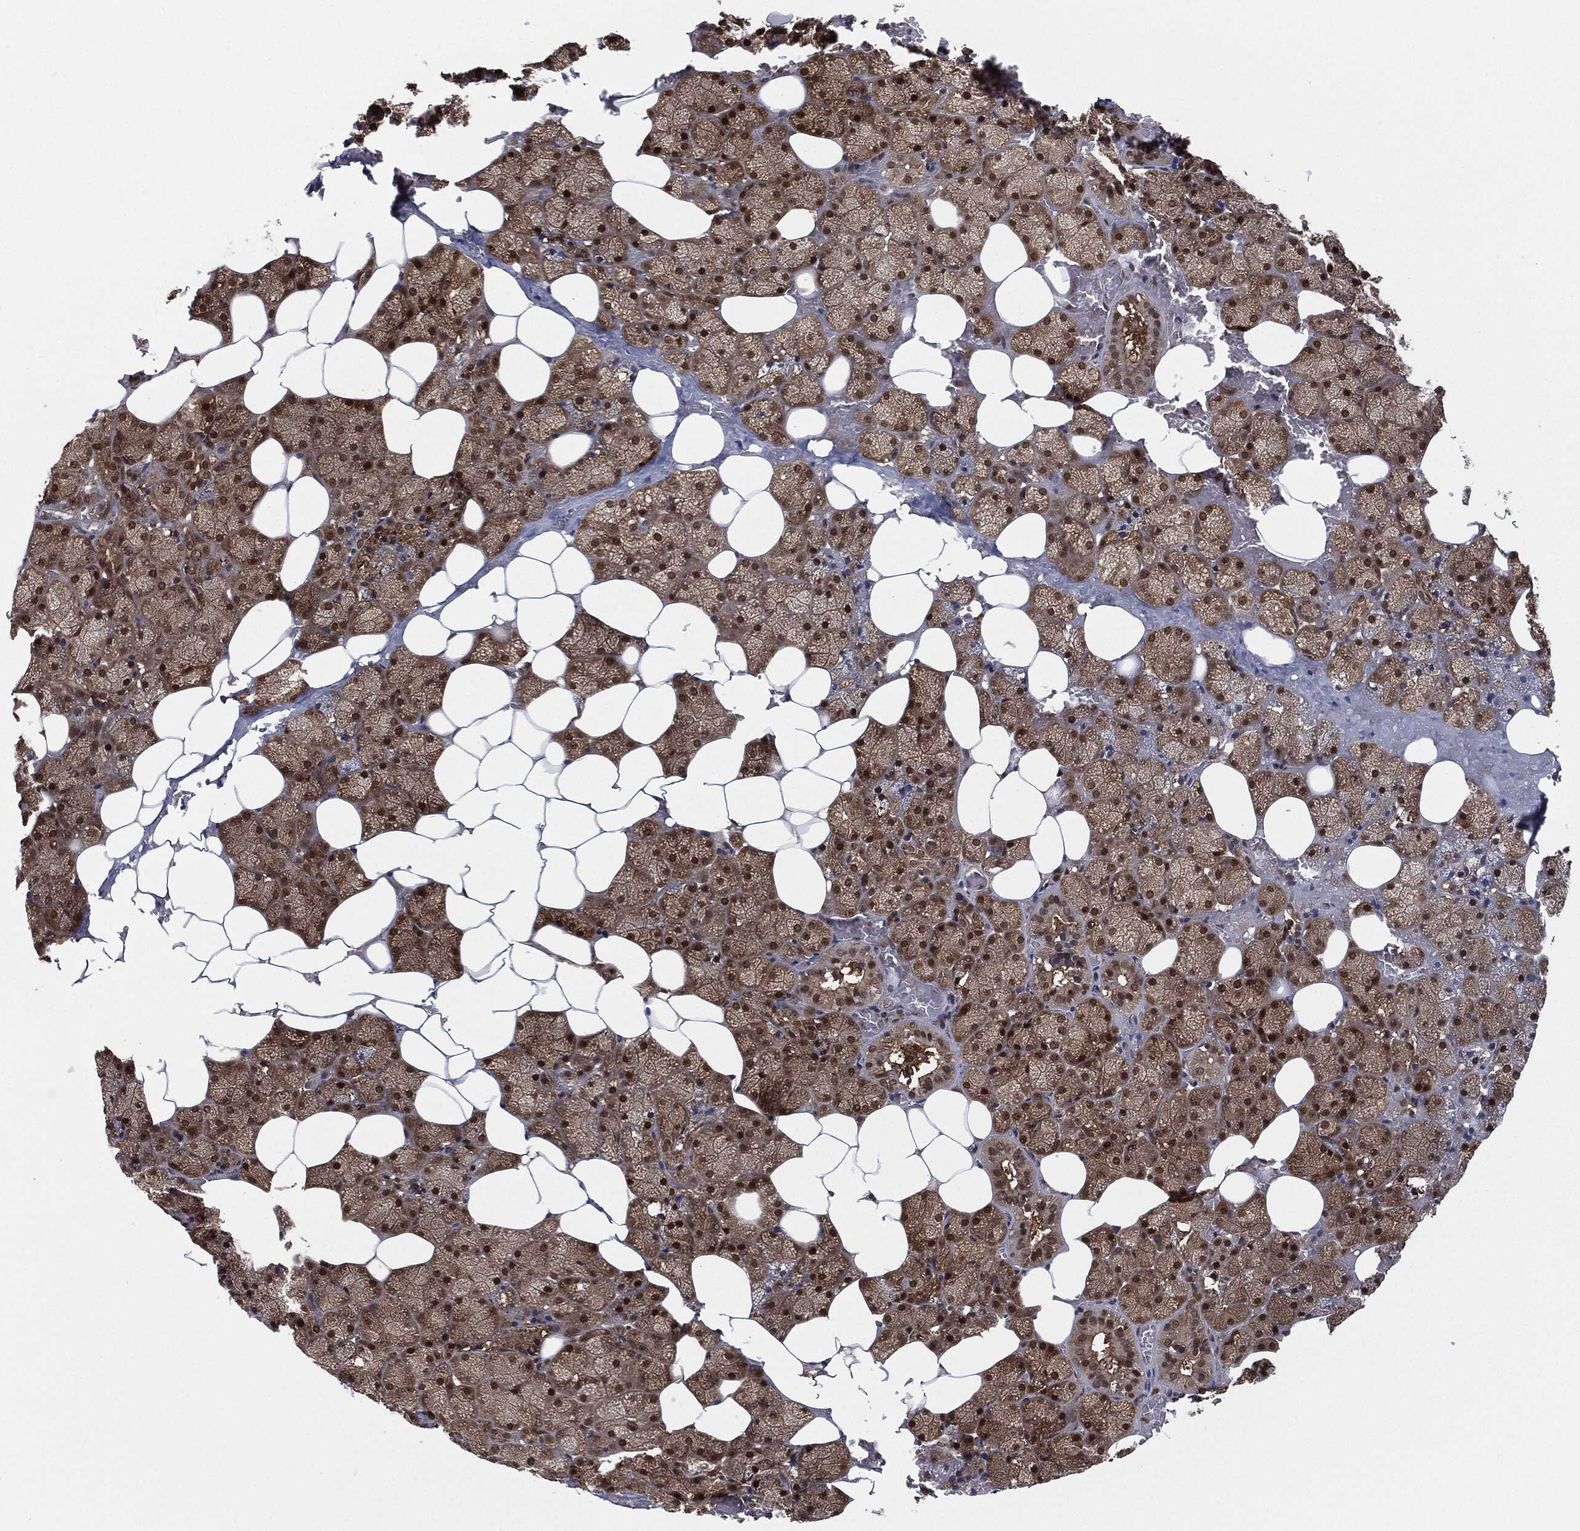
{"staining": {"intensity": "moderate", "quantity": "25%-75%", "location": "cytoplasmic/membranous,nuclear"}, "tissue": "salivary gland", "cell_type": "Glandular cells", "image_type": "normal", "snomed": [{"axis": "morphology", "description": "Normal tissue, NOS"}, {"axis": "topography", "description": "Salivary gland"}], "caption": "Brown immunohistochemical staining in unremarkable salivary gland reveals moderate cytoplasmic/membranous,nuclear positivity in about 25%-75% of glandular cells.", "gene": "CAPRIN2", "patient": {"sex": "male", "age": 38}}